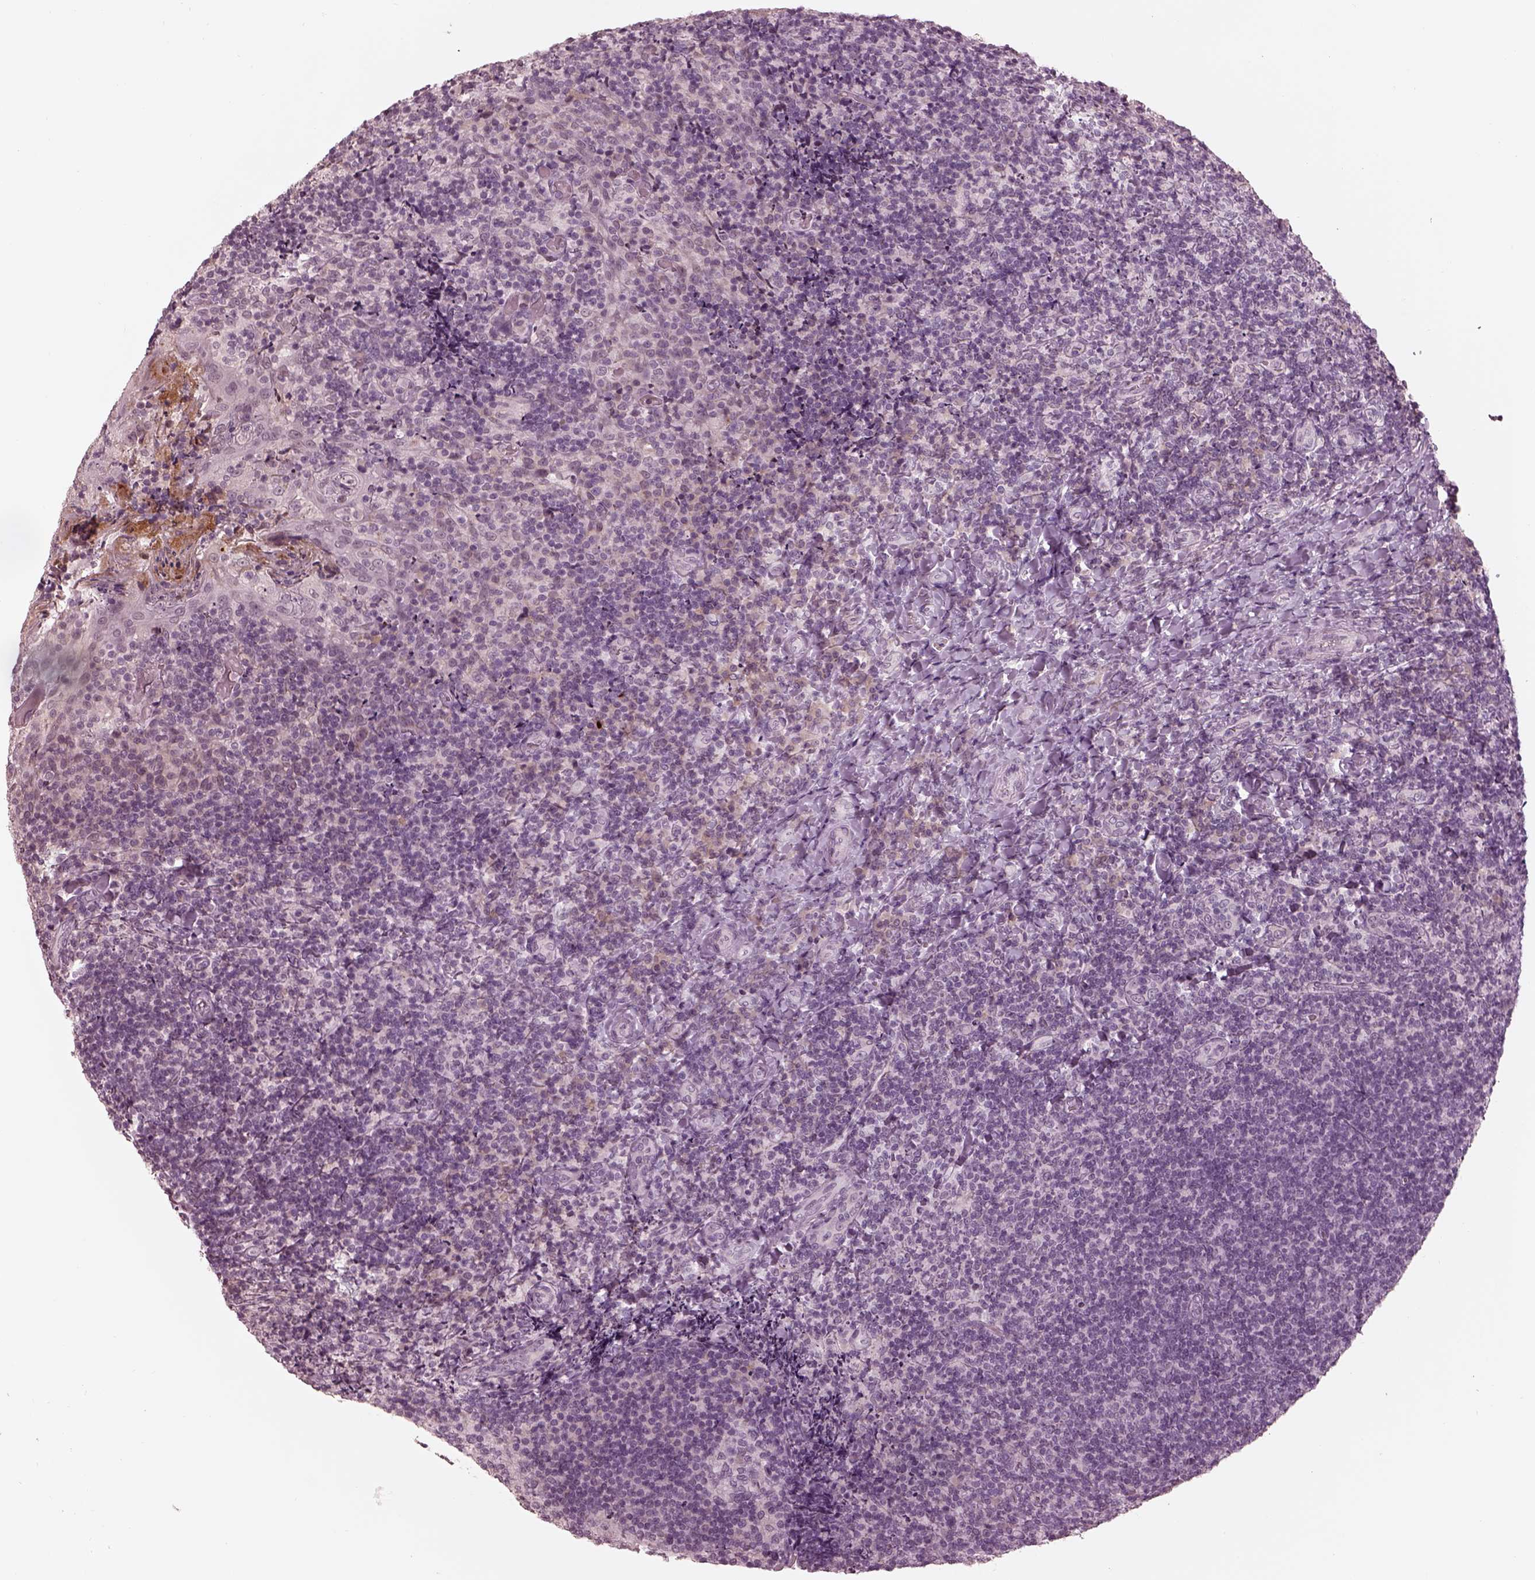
{"staining": {"intensity": "negative", "quantity": "none", "location": "none"}, "tissue": "tonsil", "cell_type": "Germinal center cells", "image_type": "normal", "snomed": [{"axis": "morphology", "description": "Normal tissue, NOS"}, {"axis": "topography", "description": "Tonsil"}], "caption": "DAB (3,3'-diaminobenzidine) immunohistochemical staining of normal tonsil displays no significant expression in germinal center cells.", "gene": "KCNA2", "patient": {"sex": "female", "age": 10}}